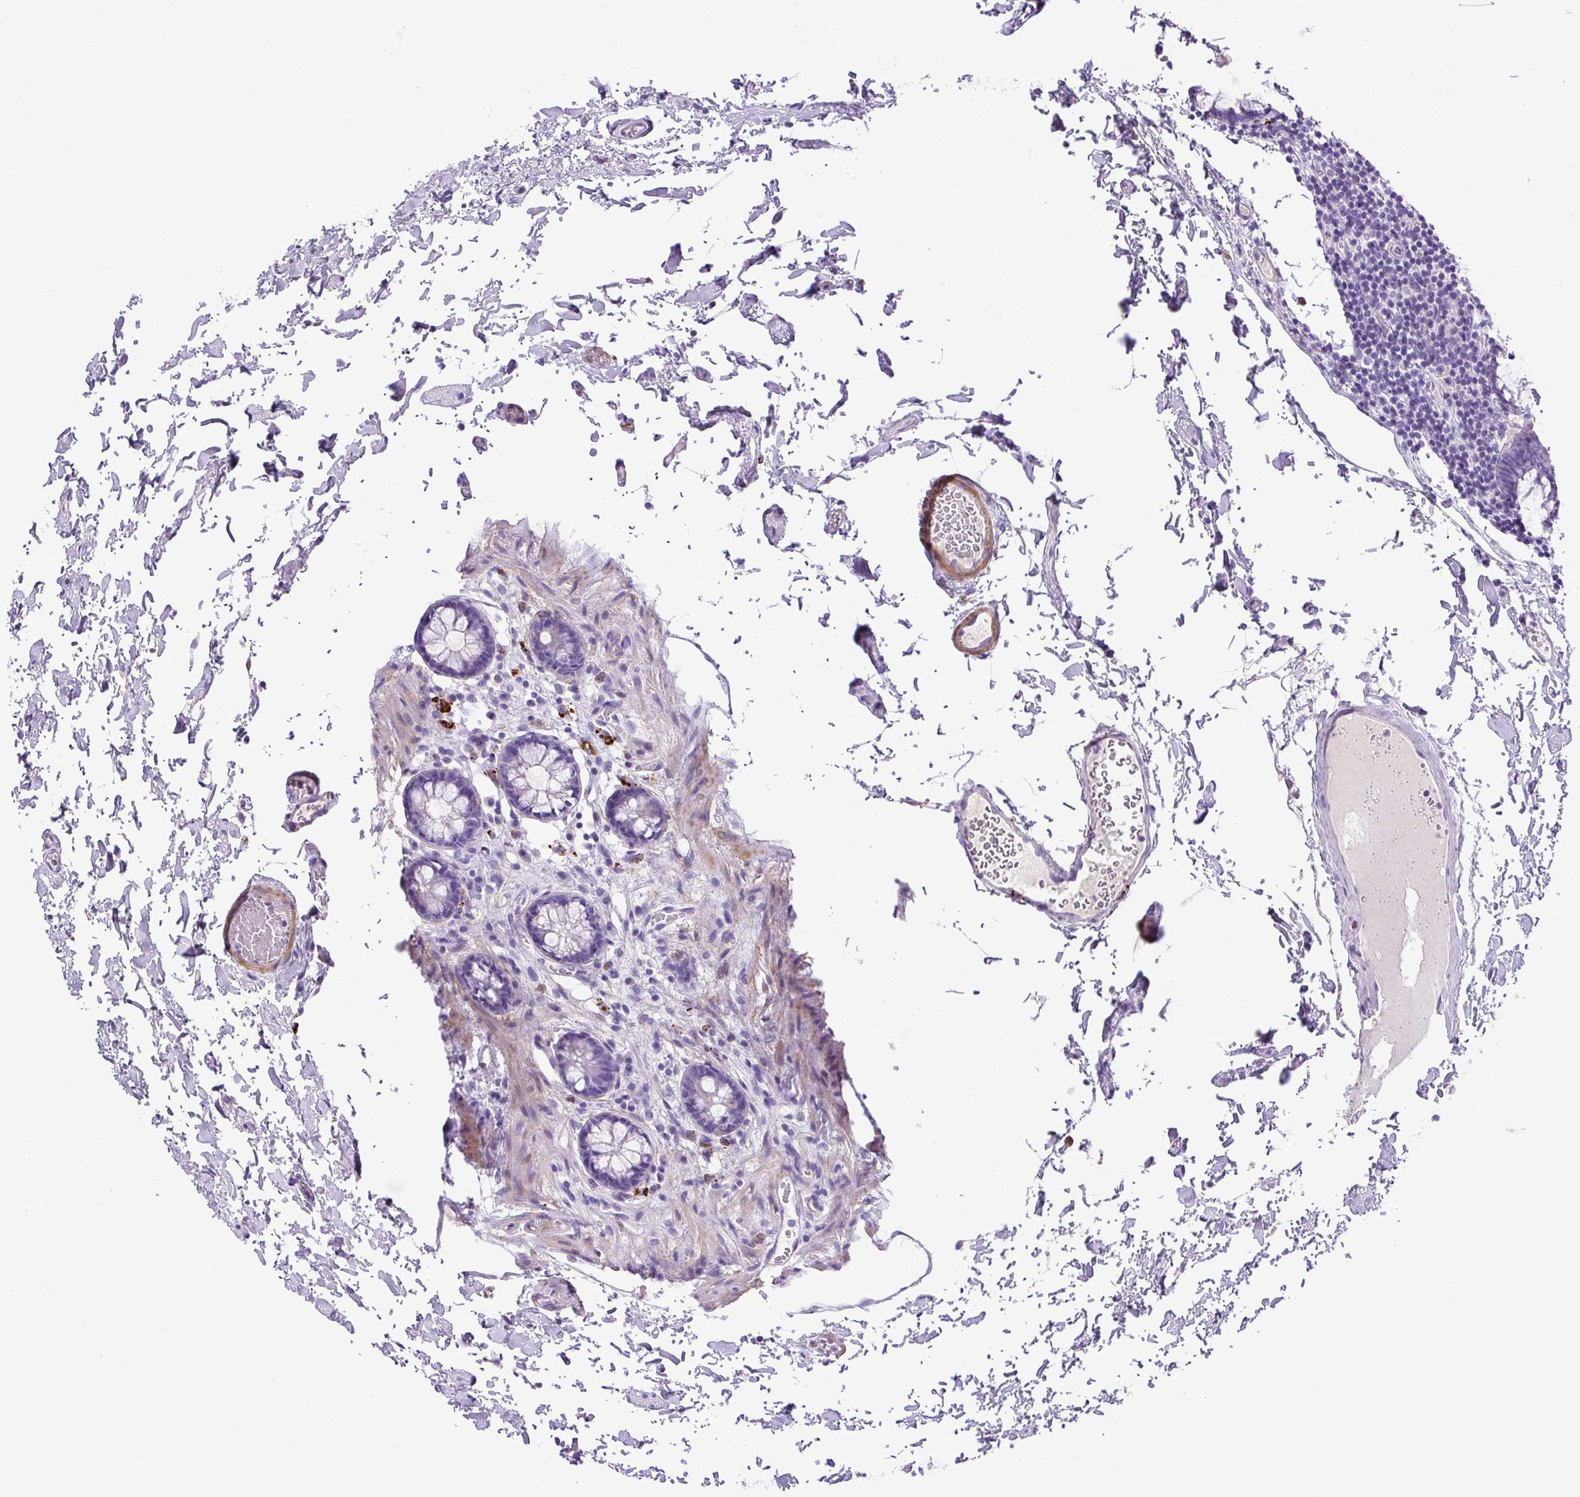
{"staining": {"intensity": "moderate", "quantity": "<25%", "location": "cytoplasmic/membranous"}, "tissue": "colon", "cell_type": "Endothelial cells", "image_type": "normal", "snomed": [{"axis": "morphology", "description": "Normal tissue, NOS"}, {"axis": "topography", "description": "Colon"}, {"axis": "topography", "description": "Peripheral nerve tissue"}], "caption": "Protein analysis of normal colon demonstrates moderate cytoplasmic/membranous expression in about <25% of endothelial cells. (Stains: DAB in brown, nuclei in blue, Microscopy: brightfield microscopy at high magnification).", "gene": "VWA7", "patient": {"sex": "male", "age": 84}}